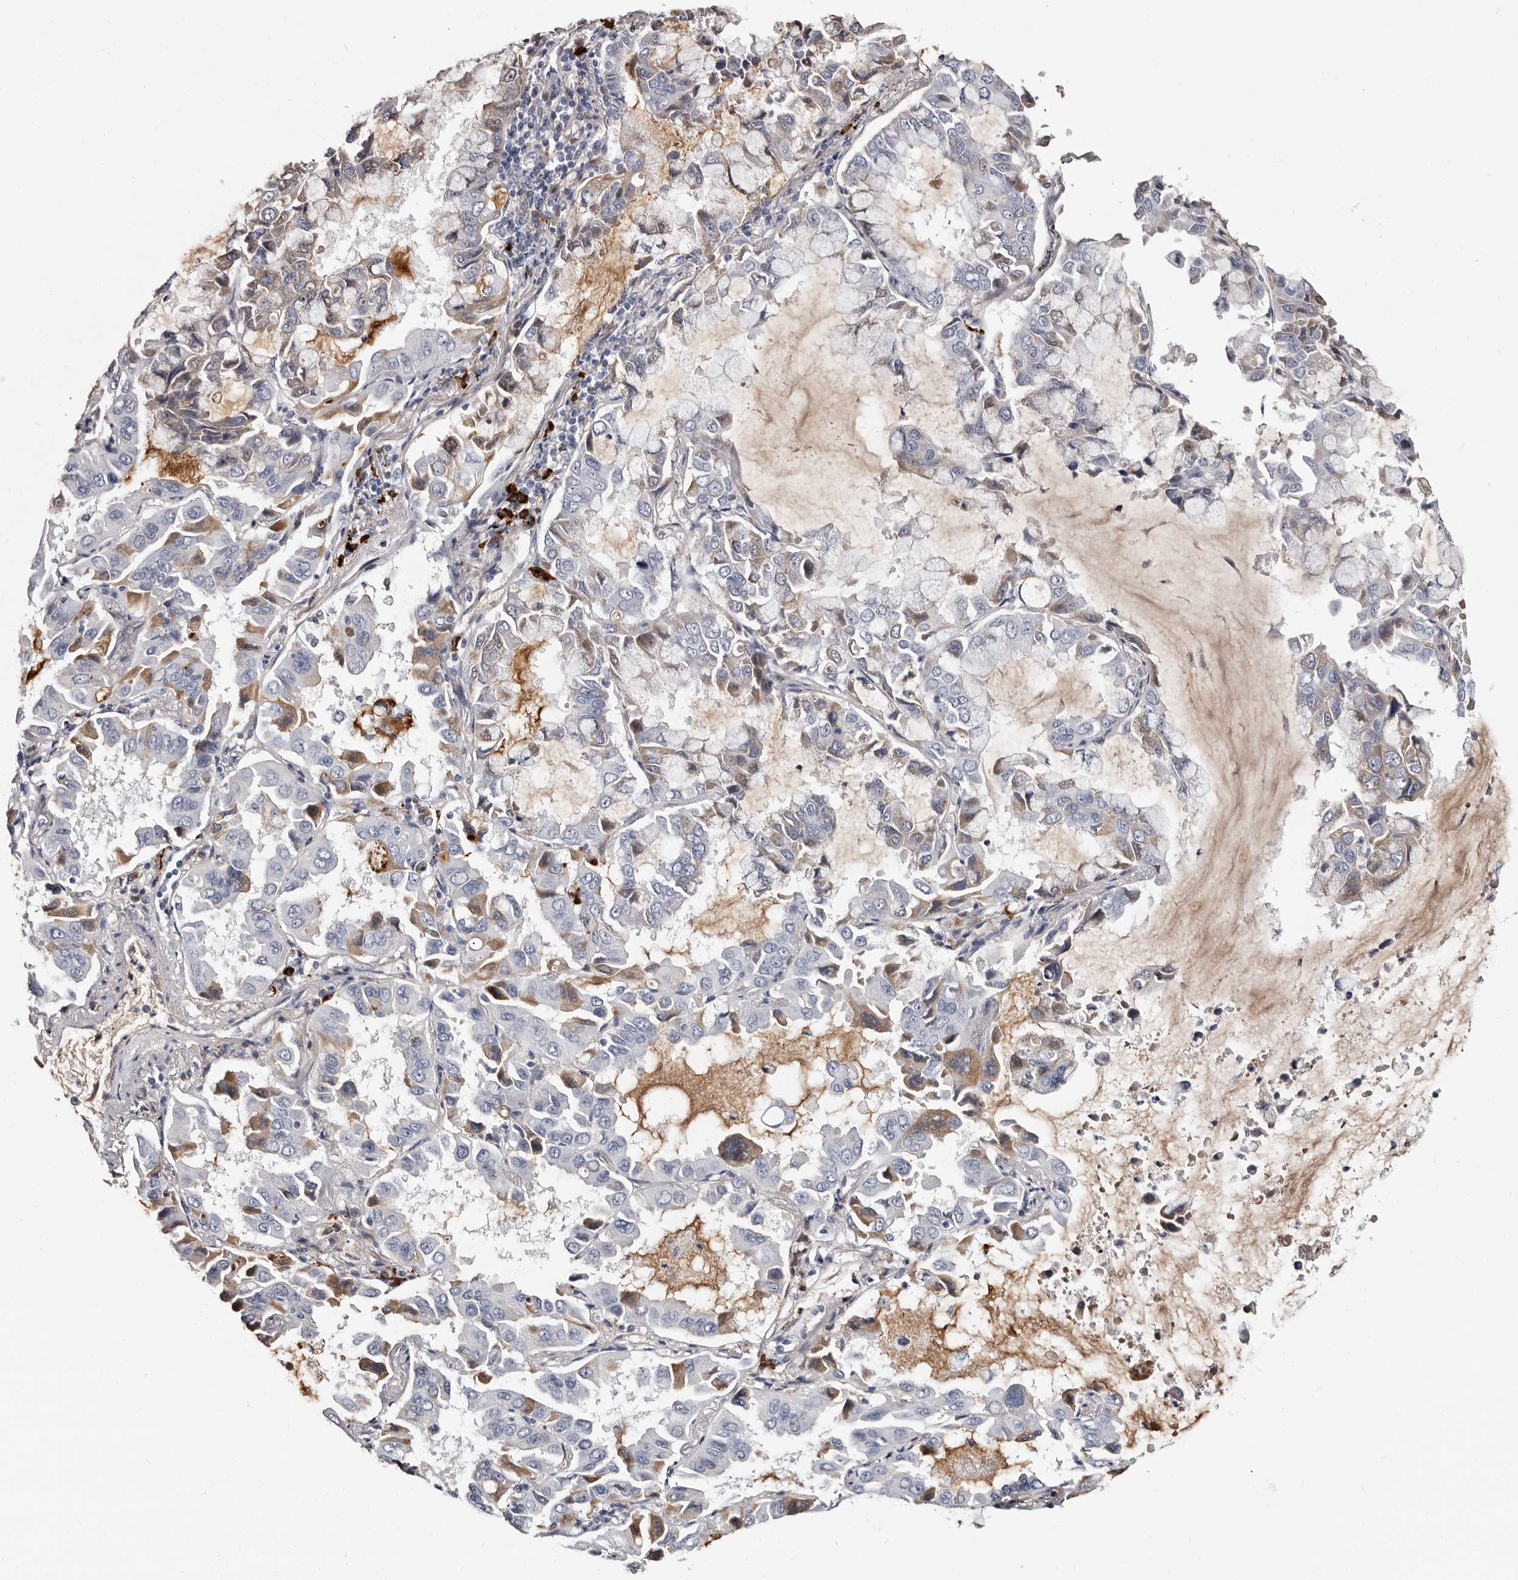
{"staining": {"intensity": "moderate", "quantity": "<25%", "location": "cytoplasmic/membranous"}, "tissue": "lung cancer", "cell_type": "Tumor cells", "image_type": "cancer", "snomed": [{"axis": "morphology", "description": "Adenocarcinoma, NOS"}, {"axis": "topography", "description": "Lung"}], "caption": "An image showing moderate cytoplasmic/membranous expression in approximately <25% of tumor cells in adenocarcinoma (lung), as visualized by brown immunohistochemical staining.", "gene": "TBC1D22B", "patient": {"sex": "male", "age": 64}}